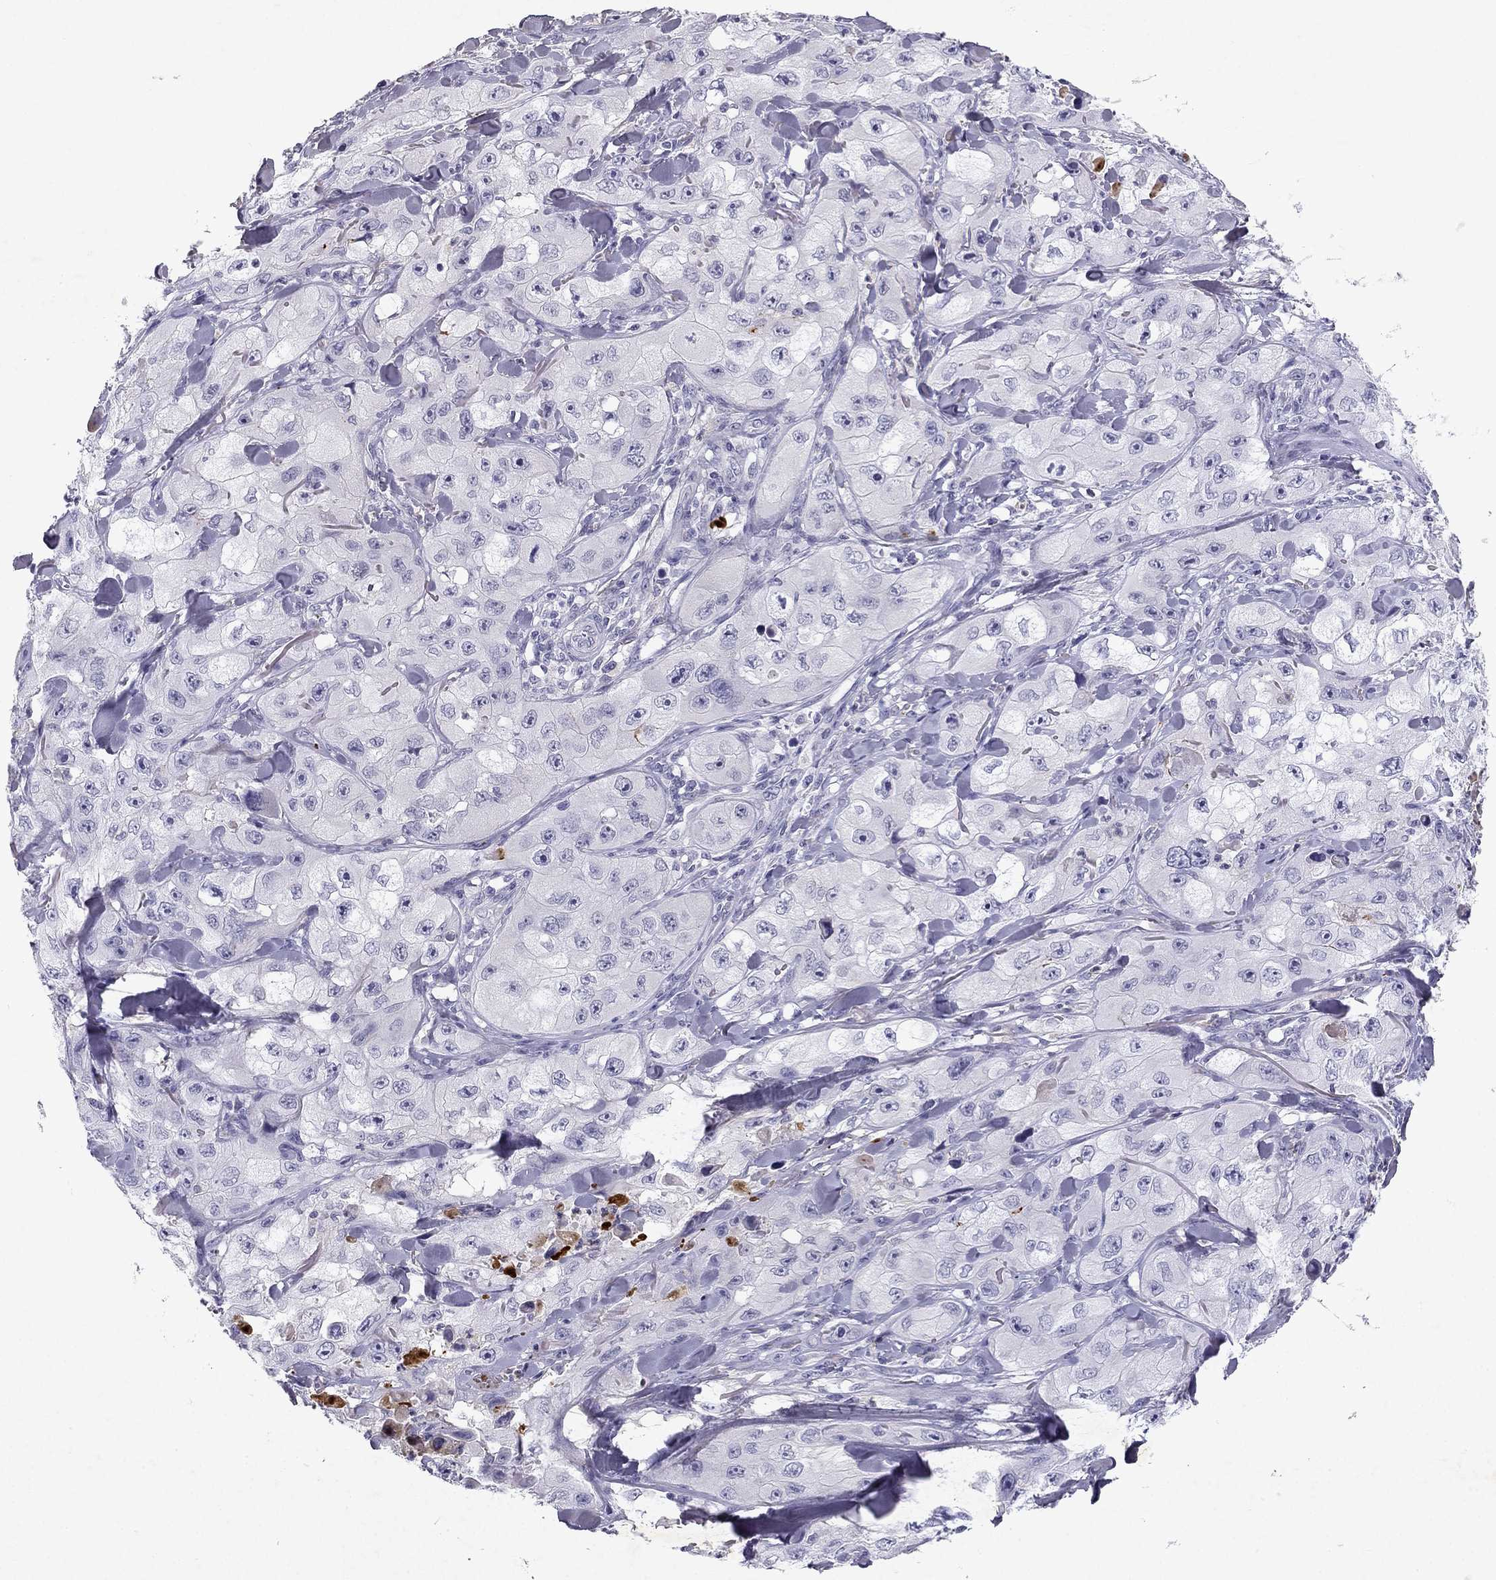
{"staining": {"intensity": "negative", "quantity": "none", "location": "none"}, "tissue": "skin cancer", "cell_type": "Tumor cells", "image_type": "cancer", "snomed": [{"axis": "morphology", "description": "Squamous cell carcinoma, NOS"}, {"axis": "topography", "description": "Skin"}, {"axis": "topography", "description": "Subcutis"}], "caption": "An image of human skin cancer (squamous cell carcinoma) is negative for staining in tumor cells. (Stains: DAB (3,3'-diaminobenzidine) IHC with hematoxylin counter stain, Microscopy: brightfield microscopy at high magnification).", "gene": "SLC6A4", "patient": {"sex": "male", "age": 73}}